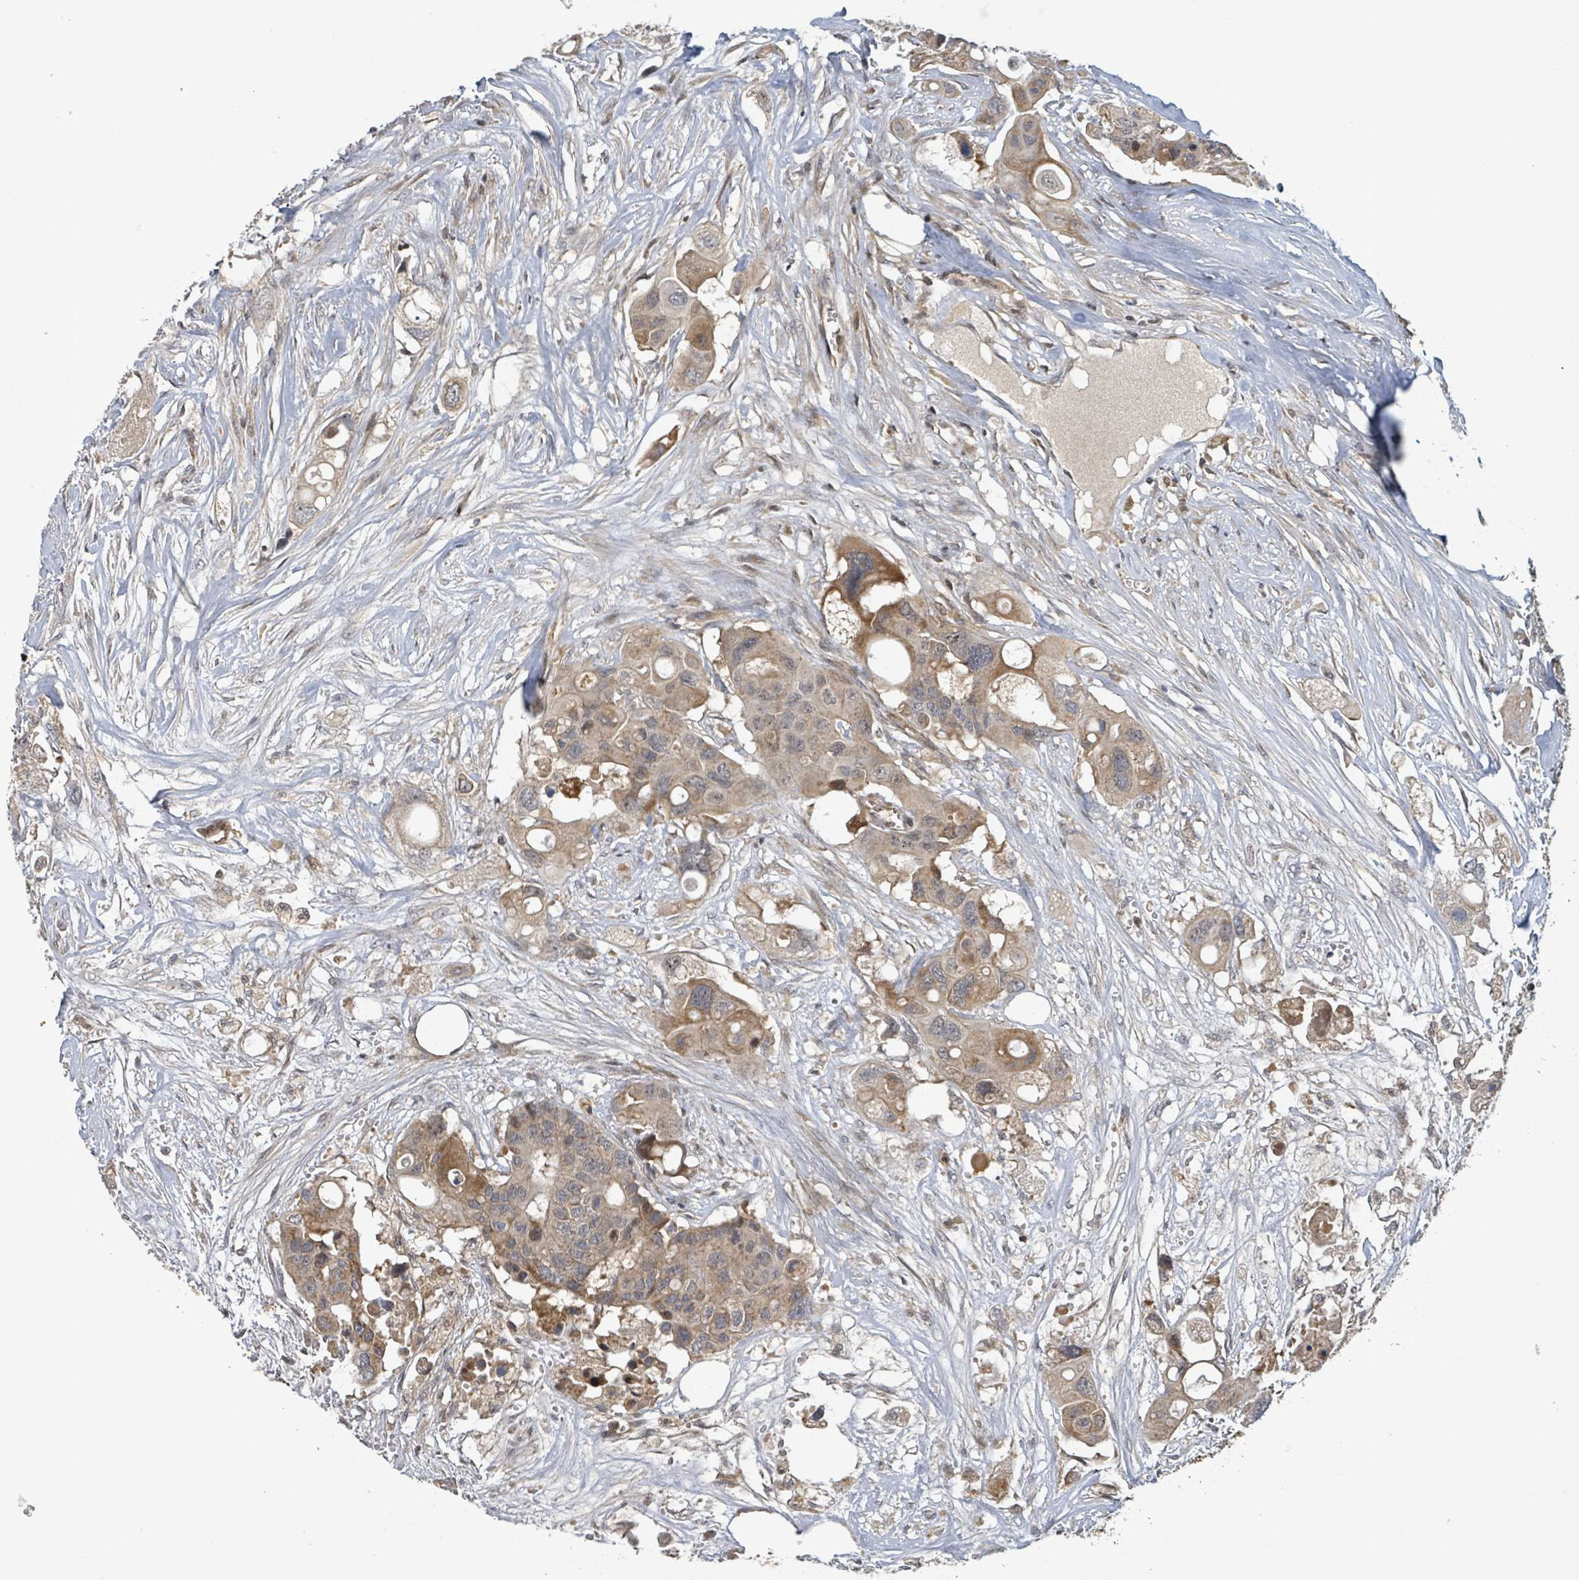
{"staining": {"intensity": "moderate", "quantity": ">75%", "location": "cytoplasmic/membranous"}, "tissue": "colorectal cancer", "cell_type": "Tumor cells", "image_type": "cancer", "snomed": [{"axis": "morphology", "description": "Adenocarcinoma, NOS"}, {"axis": "topography", "description": "Colon"}], "caption": "Moderate cytoplasmic/membranous protein expression is appreciated in approximately >75% of tumor cells in adenocarcinoma (colorectal). (DAB (3,3'-diaminobenzidine) IHC with brightfield microscopy, high magnification).", "gene": "ITGA11", "patient": {"sex": "male", "age": 77}}